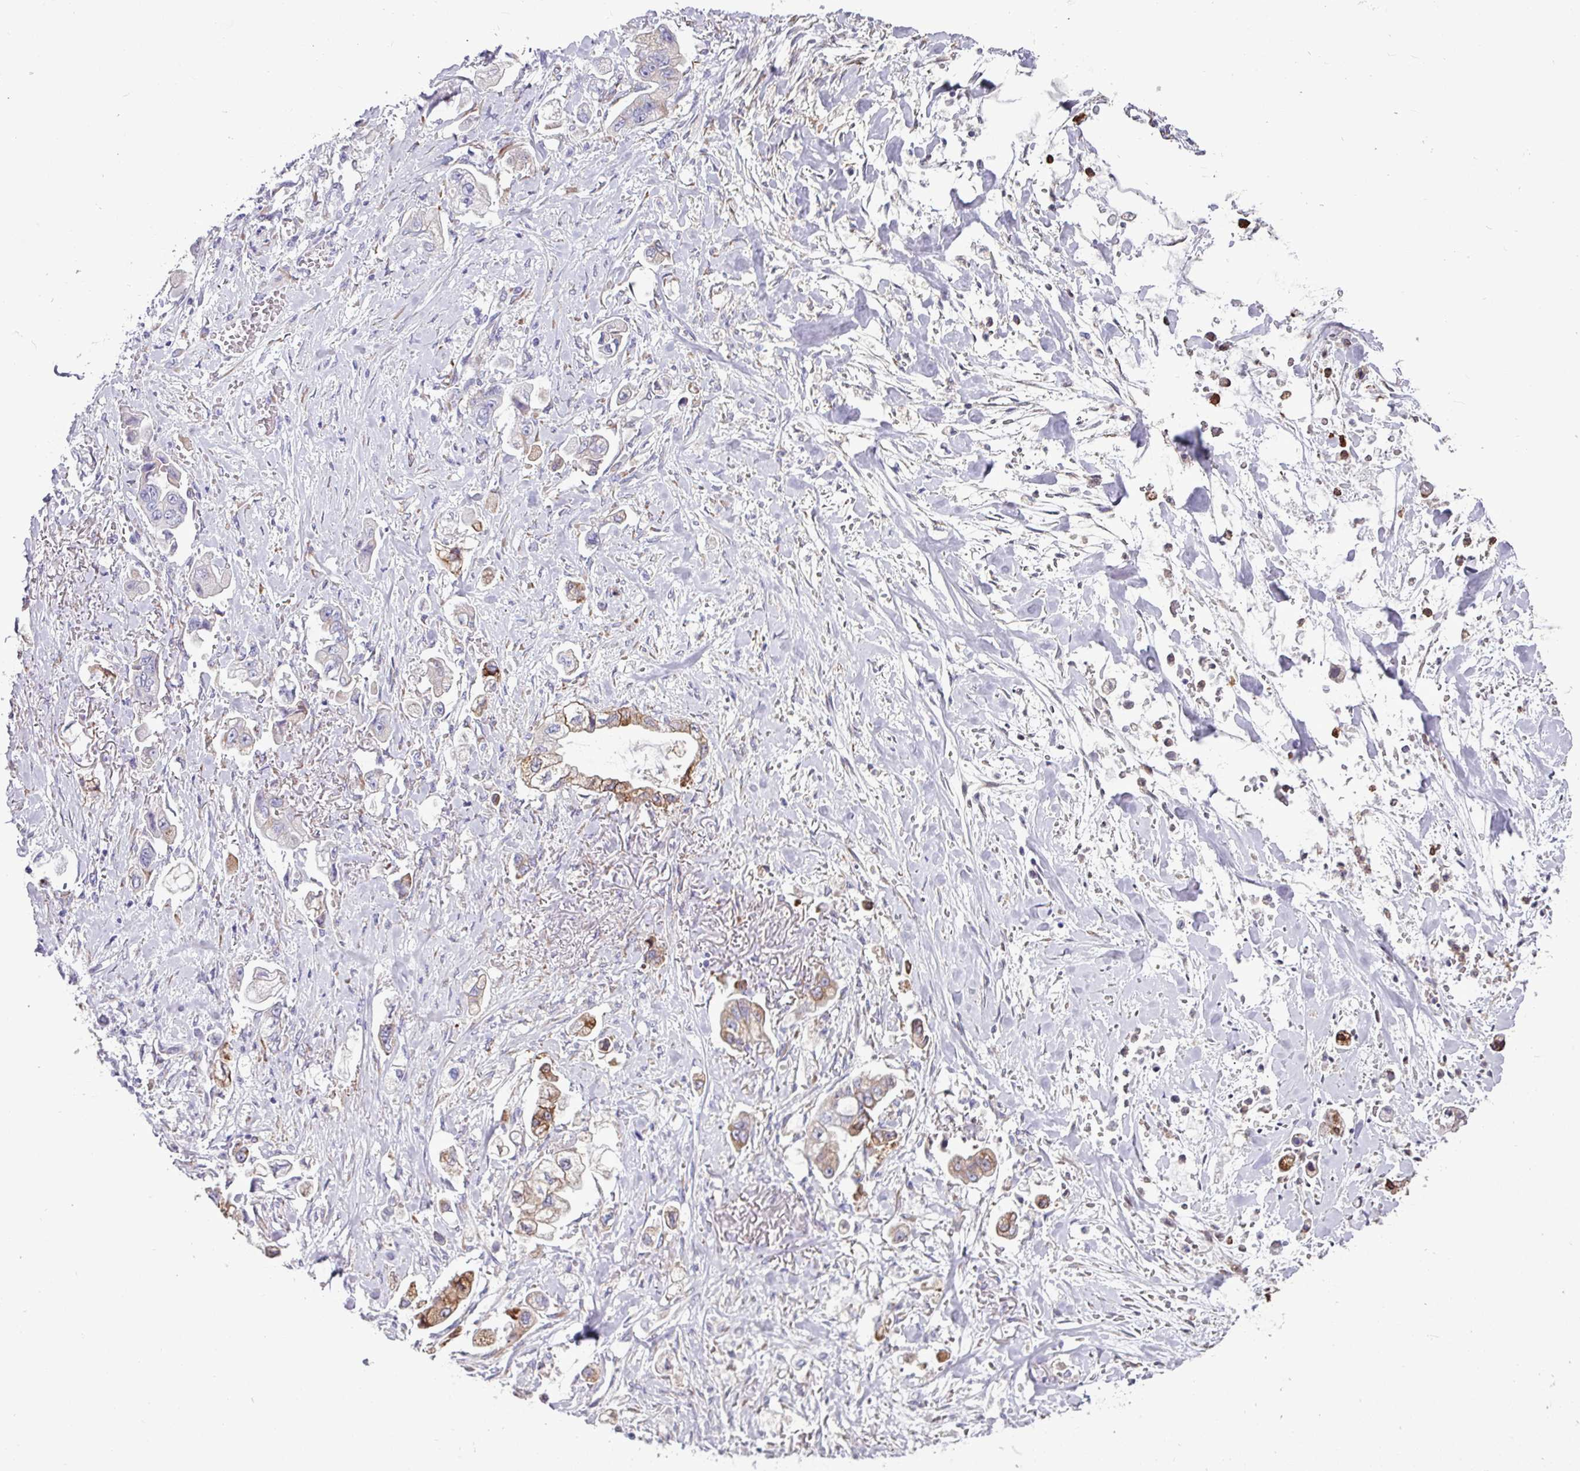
{"staining": {"intensity": "strong", "quantity": "25%-75%", "location": "cytoplasmic/membranous"}, "tissue": "stomach cancer", "cell_type": "Tumor cells", "image_type": "cancer", "snomed": [{"axis": "morphology", "description": "Adenocarcinoma, NOS"}, {"axis": "topography", "description": "Stomach"}], "caption": "A high amount of strong cytoplasmic/membranous positivity is present in approximately 25%-75% of tumor cells in stomach adenocarcinoma tissue.", "gene": "PPP1R35", "patient": {"sex": "male", "age": 62}}